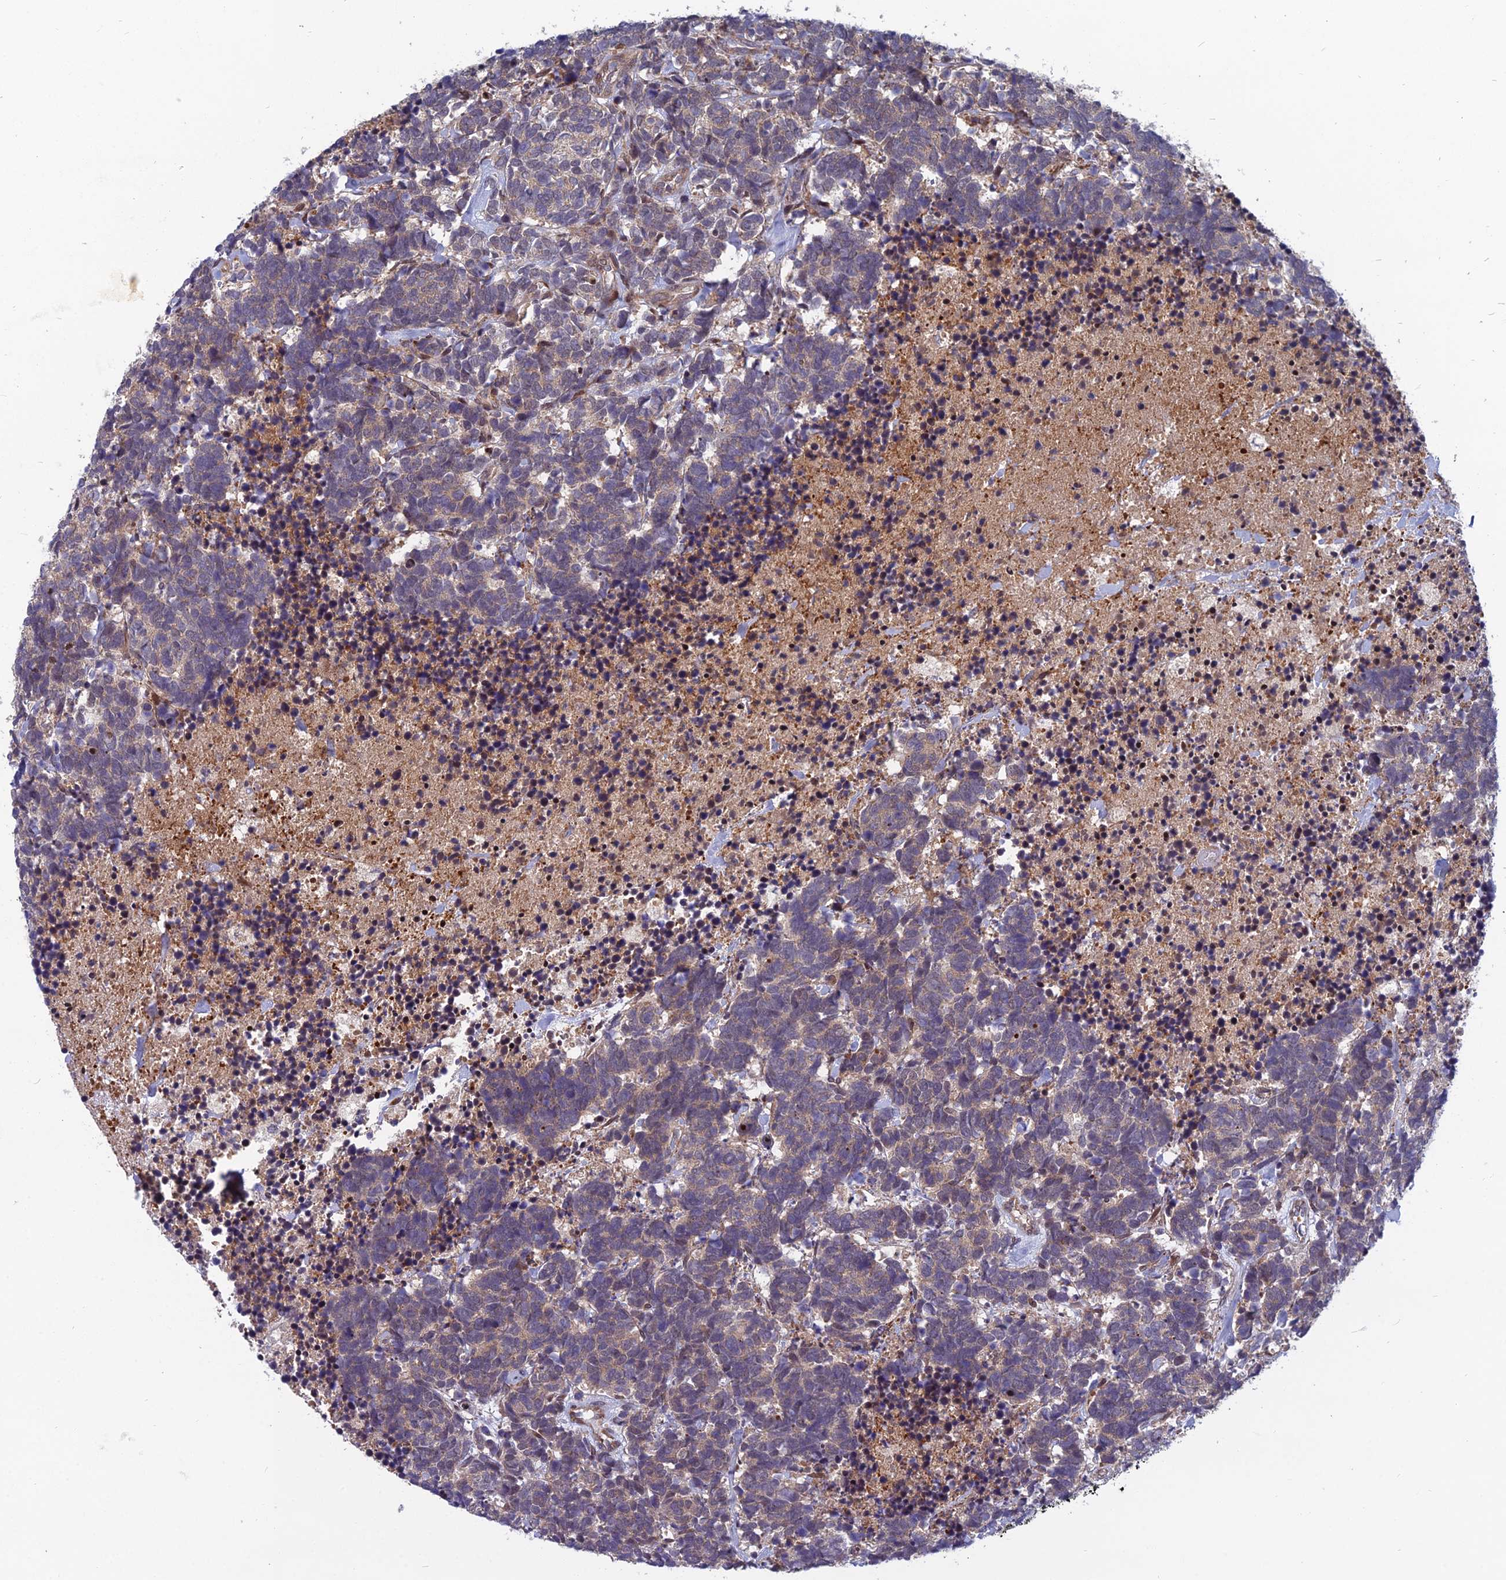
{"staining": {"intensity": "weak", "quantity": "25%-75%", "location": "cytoplasmic/membranous"}, "tissue": "carcinoid", "cell_type": "Tumor cells", "image_type": "cancer", "snomed": [{"axis": "morphology", "description": "Carcinoma, NOS"}, {"axis": "morphology", "description": "Carcinoid, malignant, NOS"}, {"axis": "topography", "description": "Prostate"}], "caption": "IHC of carcinoid demonstrates low levels of weak cytoplasmic/membranous staining in approximately 25%-75% of tumor cells. (DAB (3,3'-diaminobenzidine) IHC with brightfield microscopy, high magnification).", "gene": "COMMD2", "patient": {"sex": "male", "age": 57}}